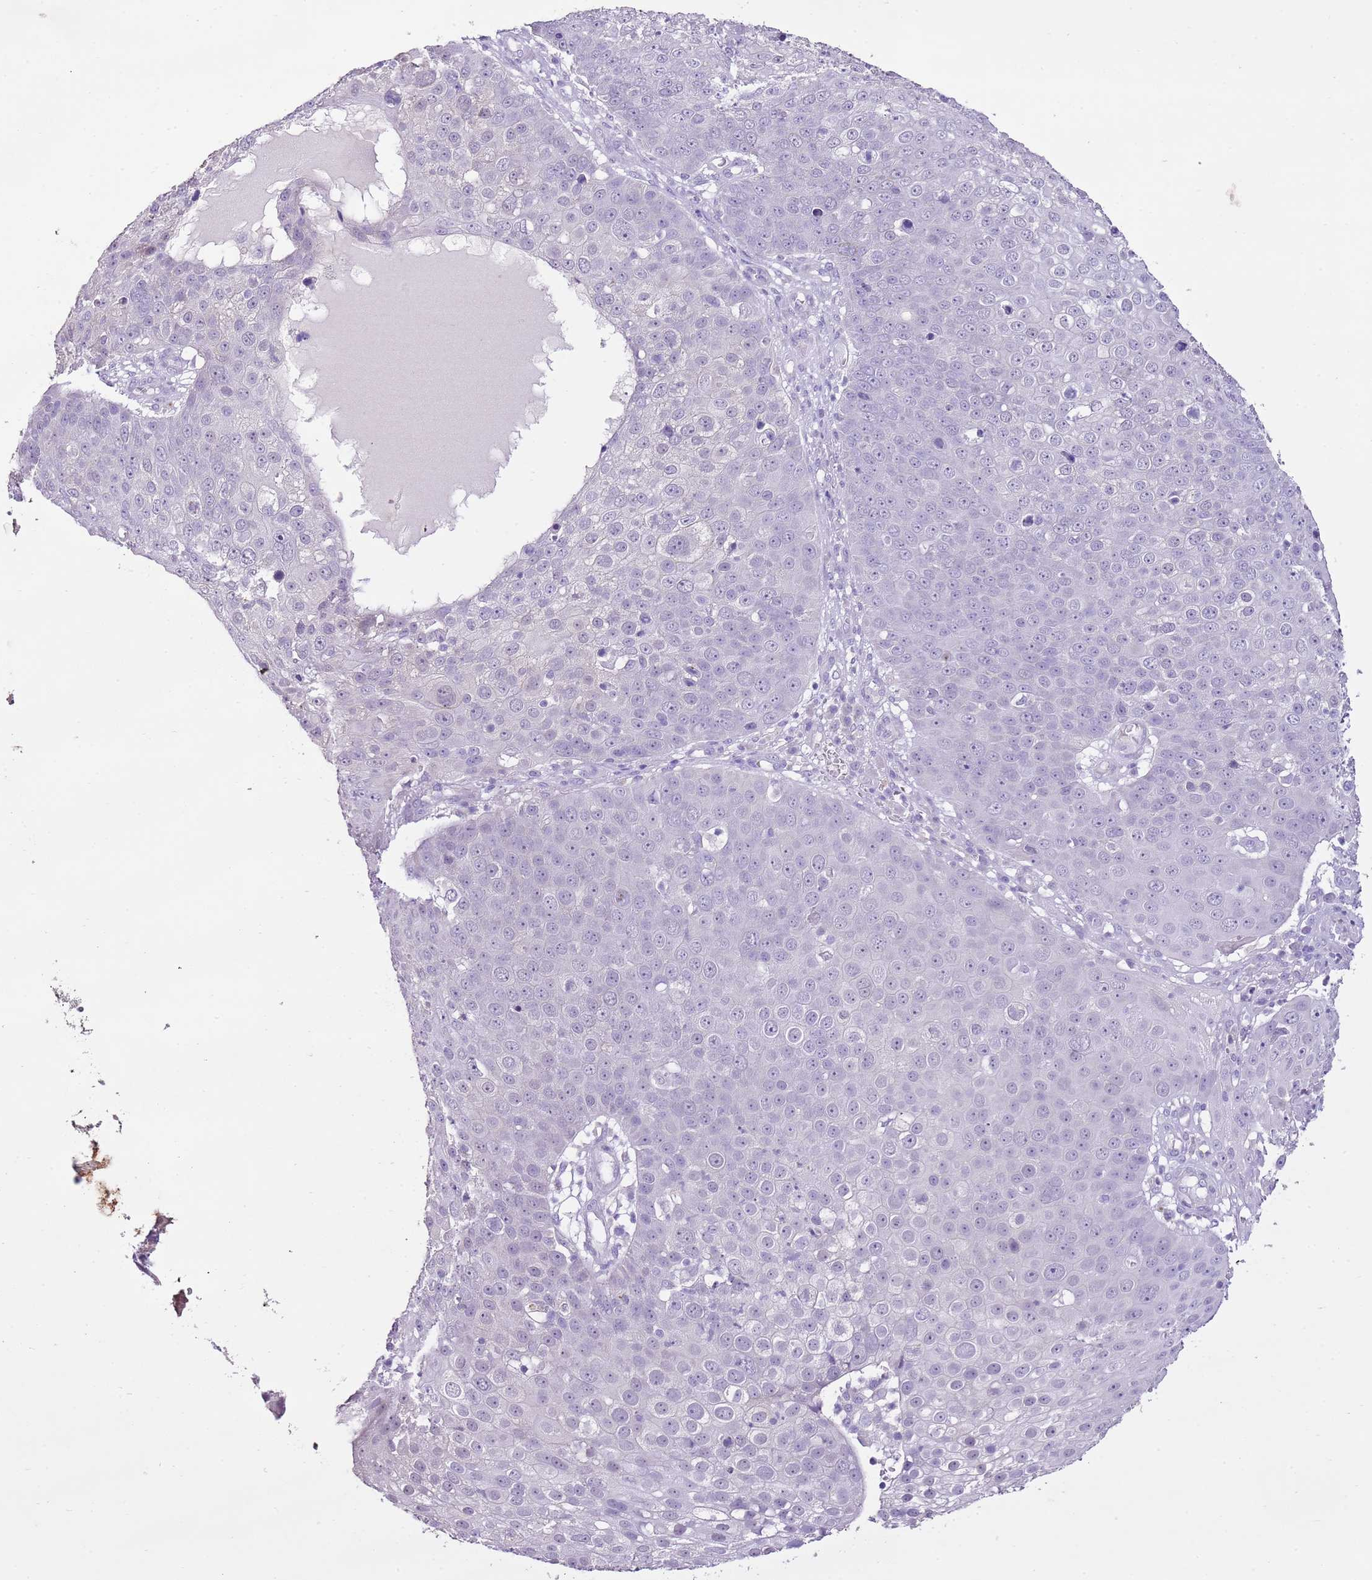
{"staining": {"intensity": "negative", "quantity": "none", "location": "none"}, "tissue": "skin cancer", "cell_type": "Tumor cells", "image_type": "cancer", "snomed": [{"axis": "morphology", "description": "Squamous cell carcinoma, NOS"}, {"axis": "topography", "description": "Skin"}], "caption": "DAB (3,3'-diaminobenzidine) immunohistochemical staining of skin cancer (squamous cell carcinoma) reveals no significant expression in tumor cells. The staining was performed using DAB to visualize the protein expression in brown, while the nuclei were stained in blue with hematoxylin (Magnification: 20x).", "gene": "XPO7", "patient": {"sex": "male", "age": 71}}